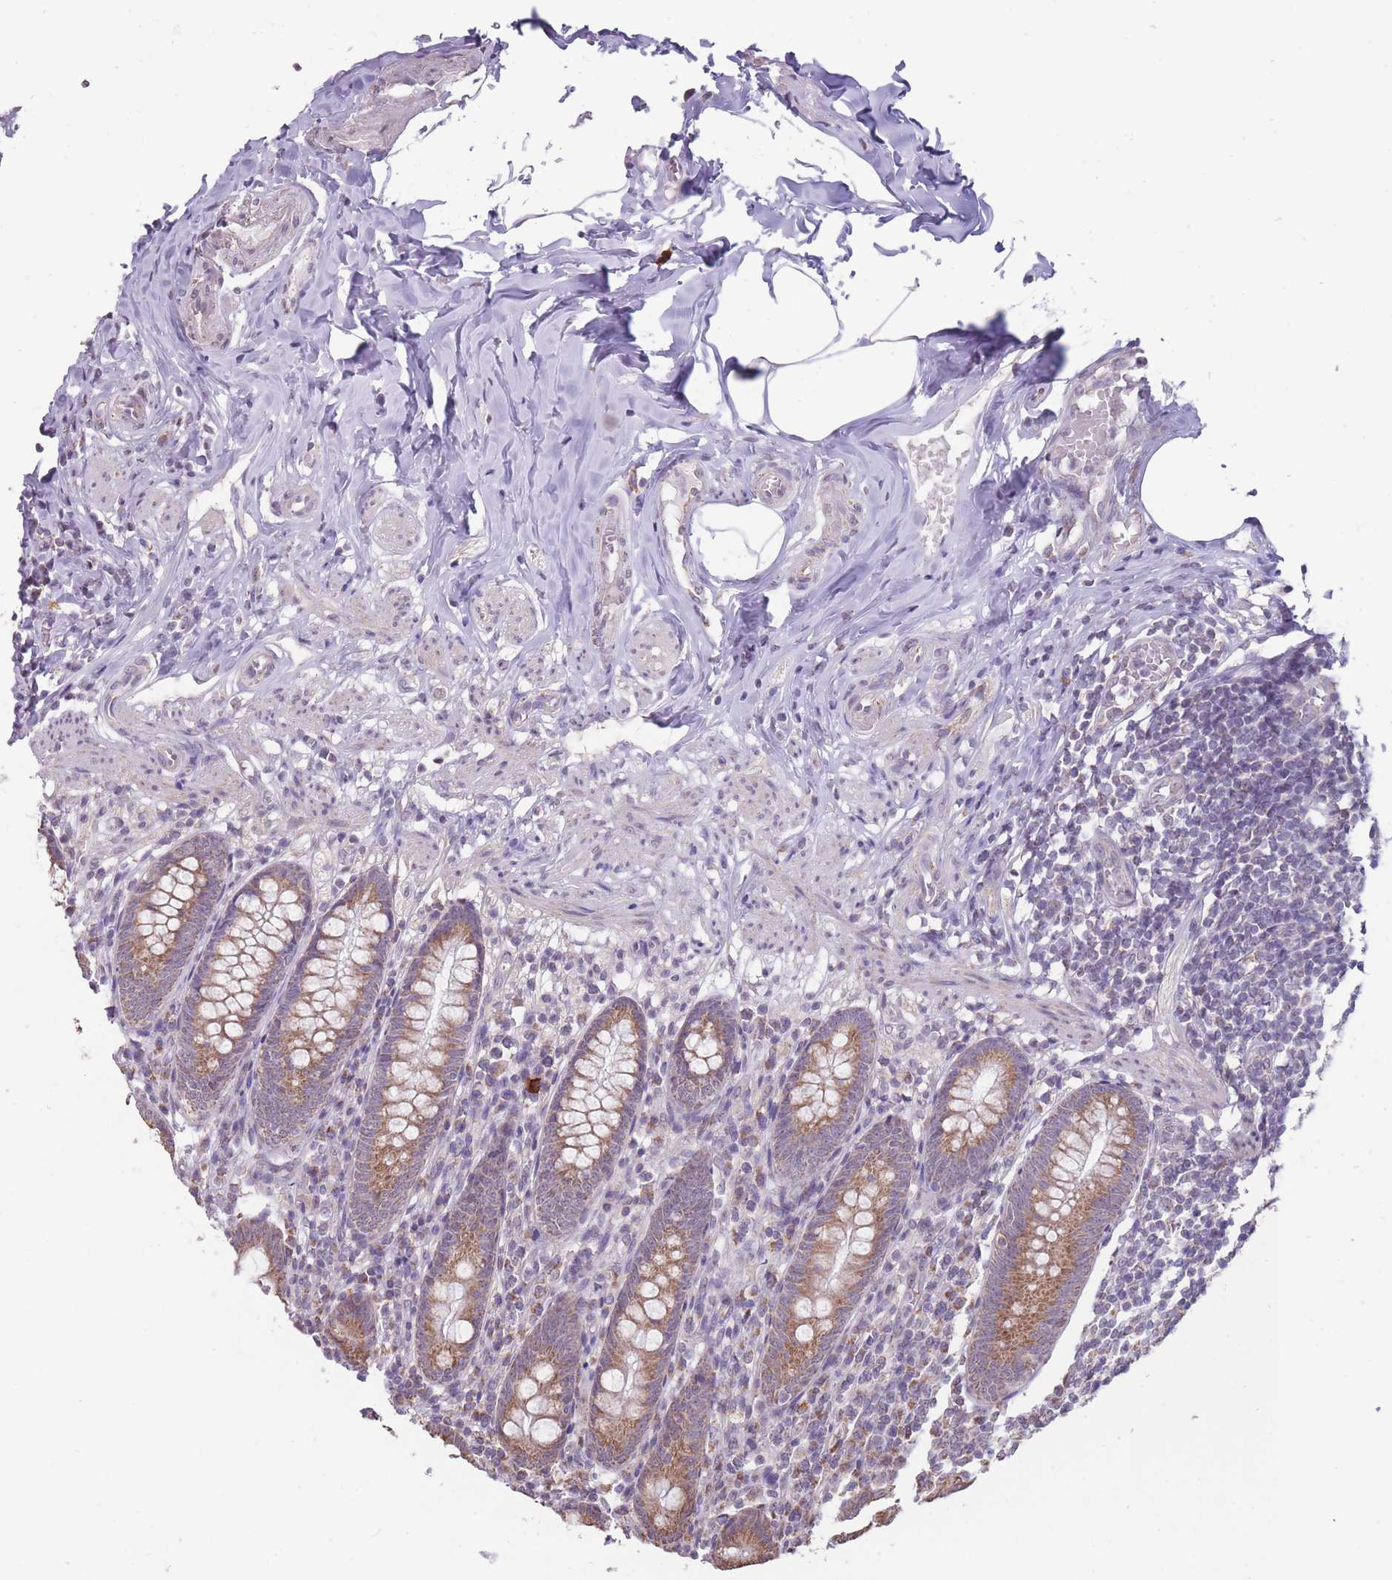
{"staining": {"intensity": "moderate", "quantity": ">75%", "location": "cytoplasmic/membranous"}, "tissue": "appendix", "cell_type": "Glandular cells", "image_type": "normal", "snomed": [{"axis": "morphology", "description": "Normal tissue, NOS"}, {"axis": "topography", "description": "Appendix"}], "caption": "Brown immunohistochemical staining in benign appendix exhibits moderate cytoplasmic/membranous staining in about >75% of glandular cells. The staining is performed using DAB brown chromogen to label protein expression. The nuclei are counter-stained blue using hematoxylin.", "gene": "NELL1", "patient": {"sex": "male", "age": 55}}